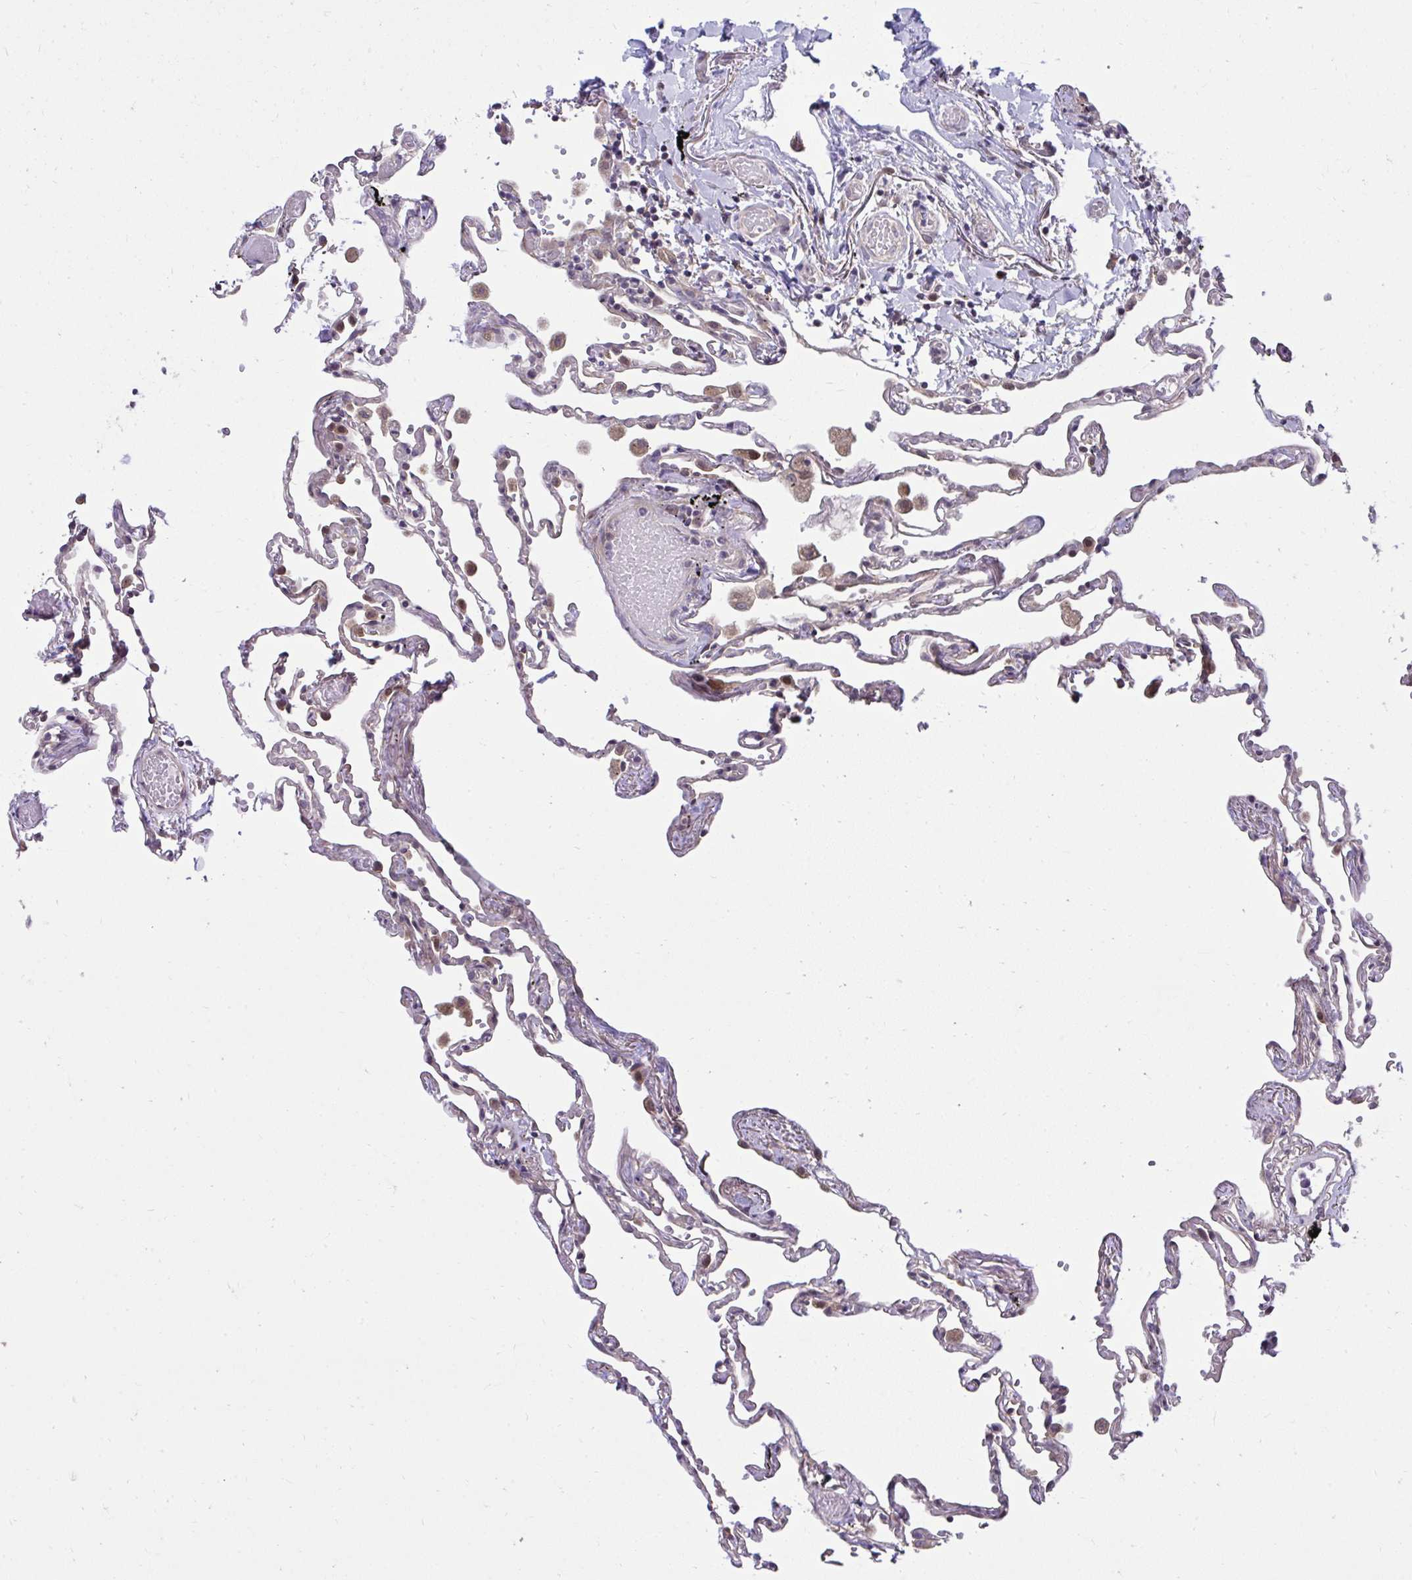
{"staining": {"intensity": "moderate", "quantity": "25%-75%", "location": "cytoplasmic/membranous,nuclear"}, "tissue": "lung", "cell_type": "Alveolar cells", "image_type": "normal", "snomed": [{"axis": "morphology", "description": "Normal tissue, NOS"}, {"axis": "topography", "description": "Lung"}], "caption": "Protein staining by IHC shows moderate cytoplasmic/membranous,nuclear staining in about 25%-75% of alveolar cells in normal lung.", "gene": "RDH14", "patient": {"sex": "female", "age": 67}}